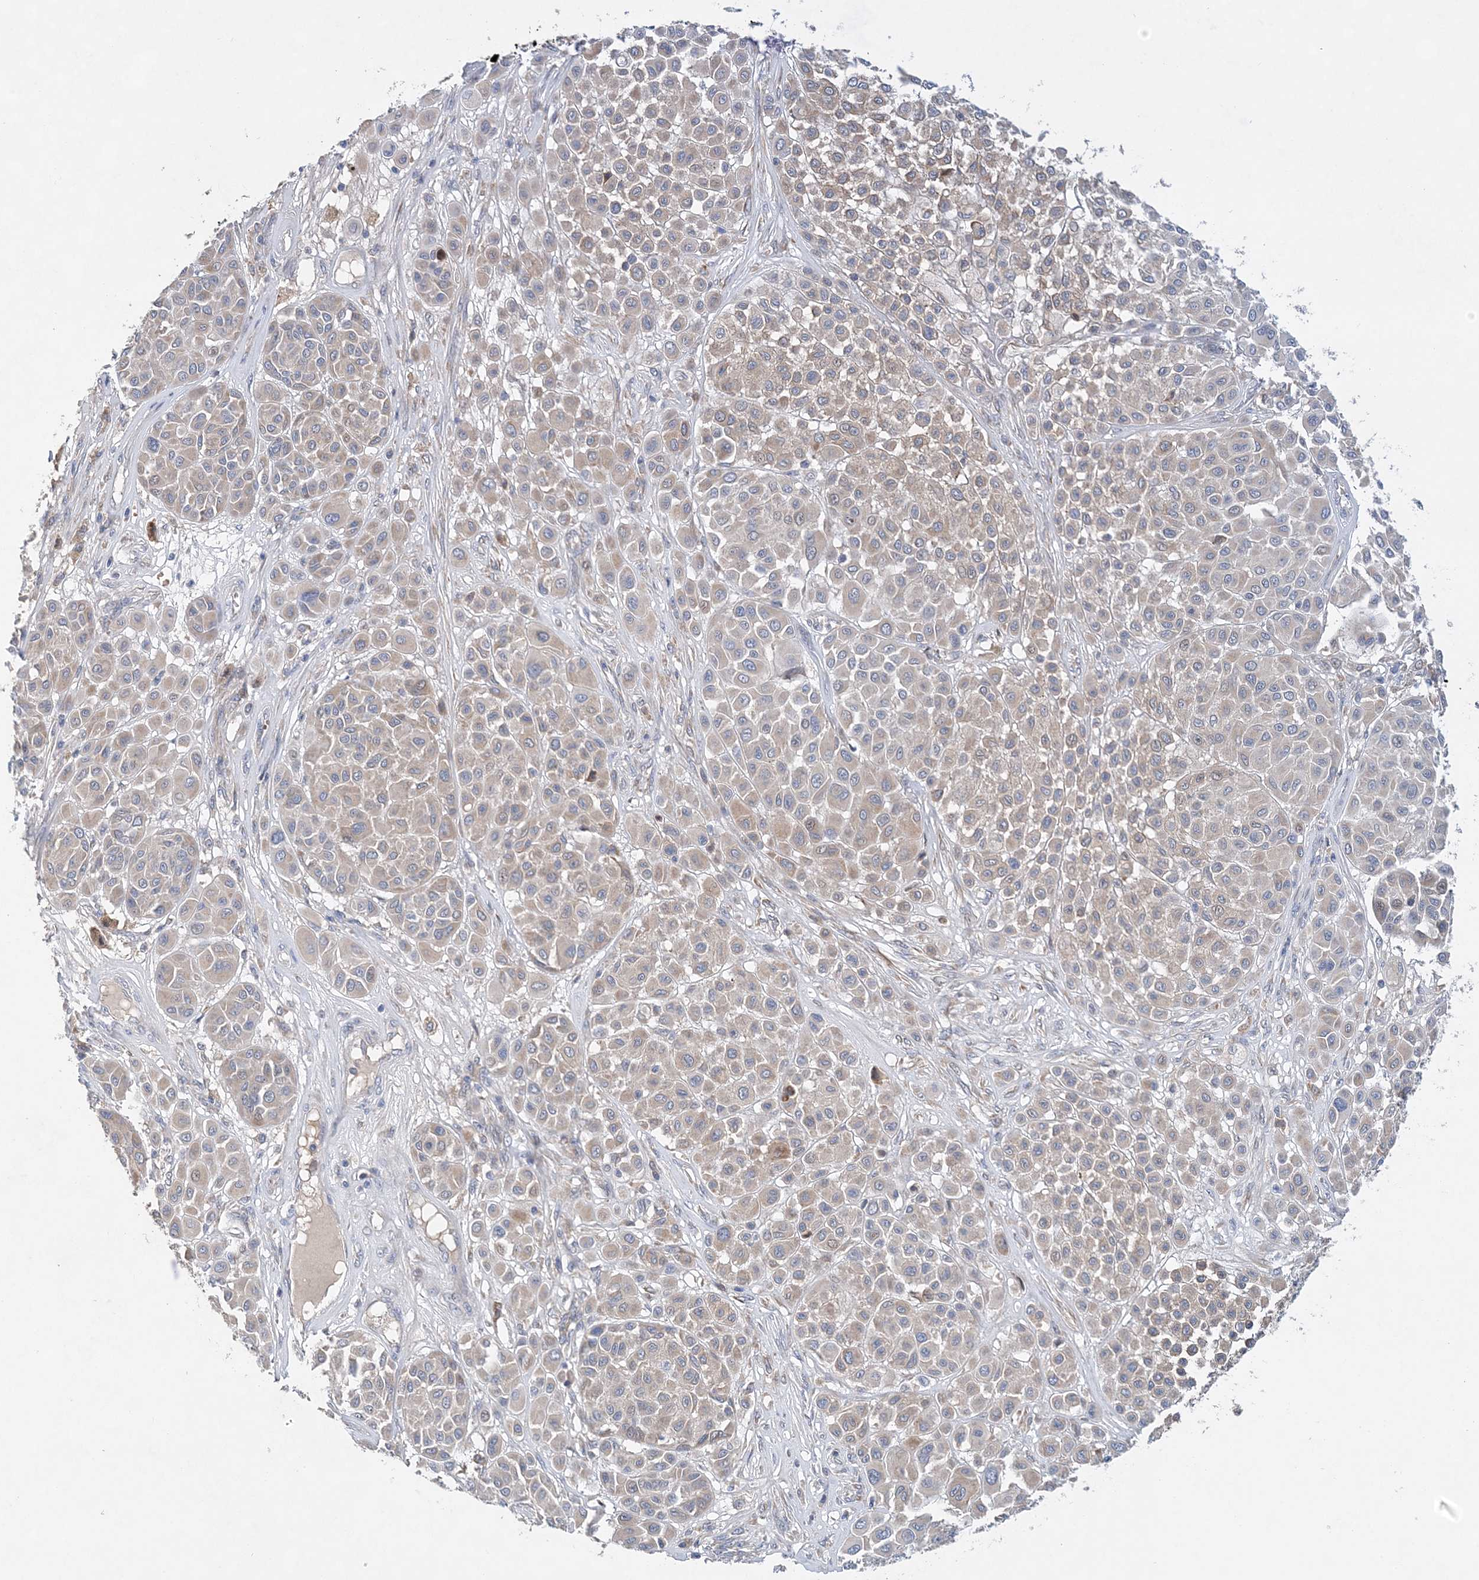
{"staining": {"intensity": "weak", "quantity": "25%-75%", "location": "cytoplasmic/membranous"}, "tissue": "melanoma", "cell_type": "Tumor cells", "image_type": "cancer", "snomed": [{"axis": "morphology", "description": "Malignant melanoma, Metastatic site"}, {"axis": "topography", "description": "Soft tissue"}], "caption": "Melanoma stained with immunohistochemistry (IHC) demonstrates weak cytoplasmic/membranous positivity in approximately 25%-75% of tumor cells. (DAB (3,3'-diaminobenzidine) = brown stain, brightfield microscopy at high magnification).", "gene": "TRAPPC13", "patient": {"sex": "male", "age": 41}}